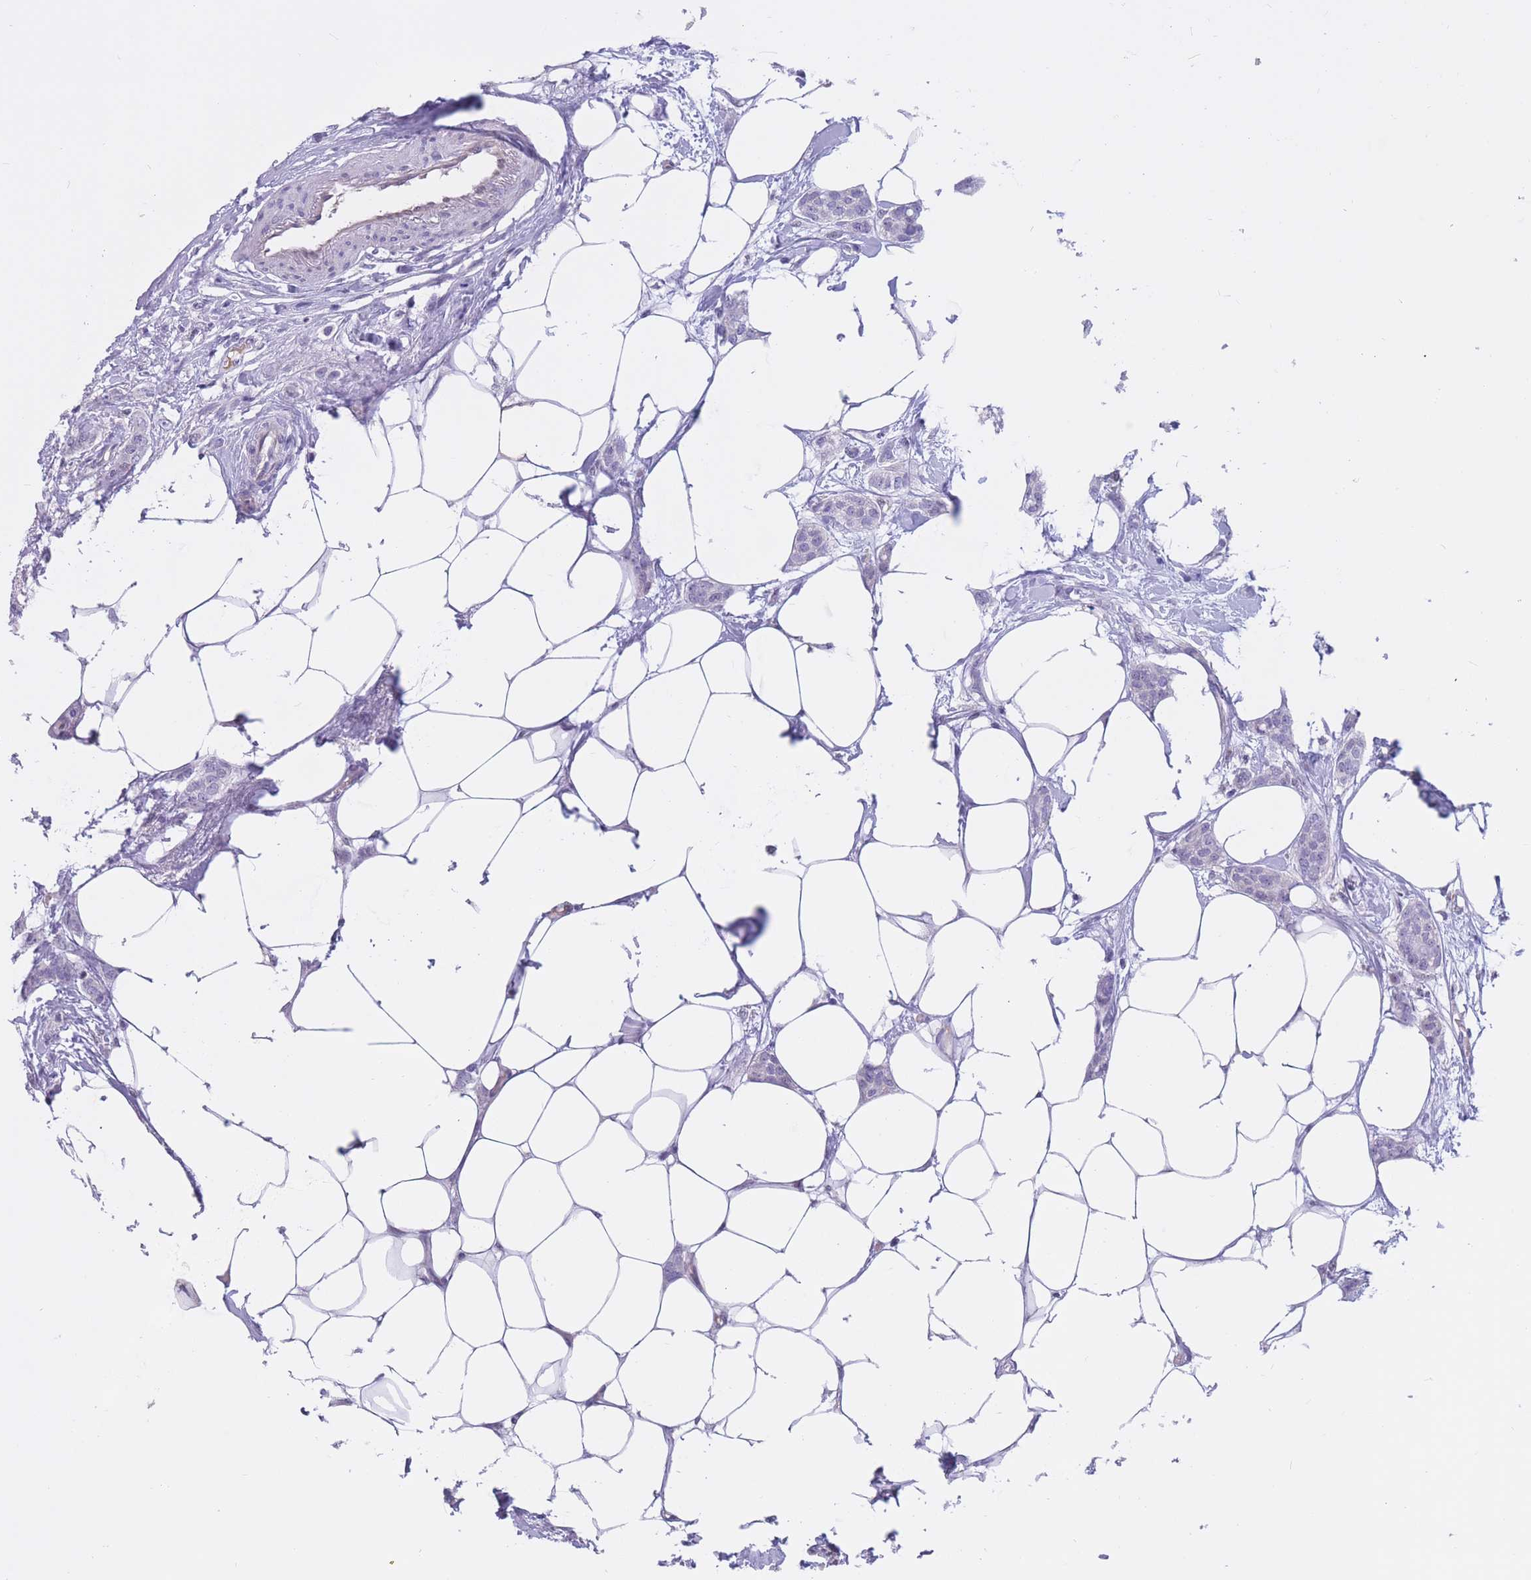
{"staining": {"intensity": "negative", "quantity": "none", "location": "none"}, "tissue": "breast cancer", "cell_type": "Tumor cells", "image_type": "cancer", "snomed": [{"axis": "morphology", "description": "Duct carcinoma"}, {"axis": "topography", "description": "Breast"}], "caption": "IHC of human breast cancer demonstrates no expression in tumor cells.", "gene": "BOP1", "patient": {"sex": "female", "age": 72}}